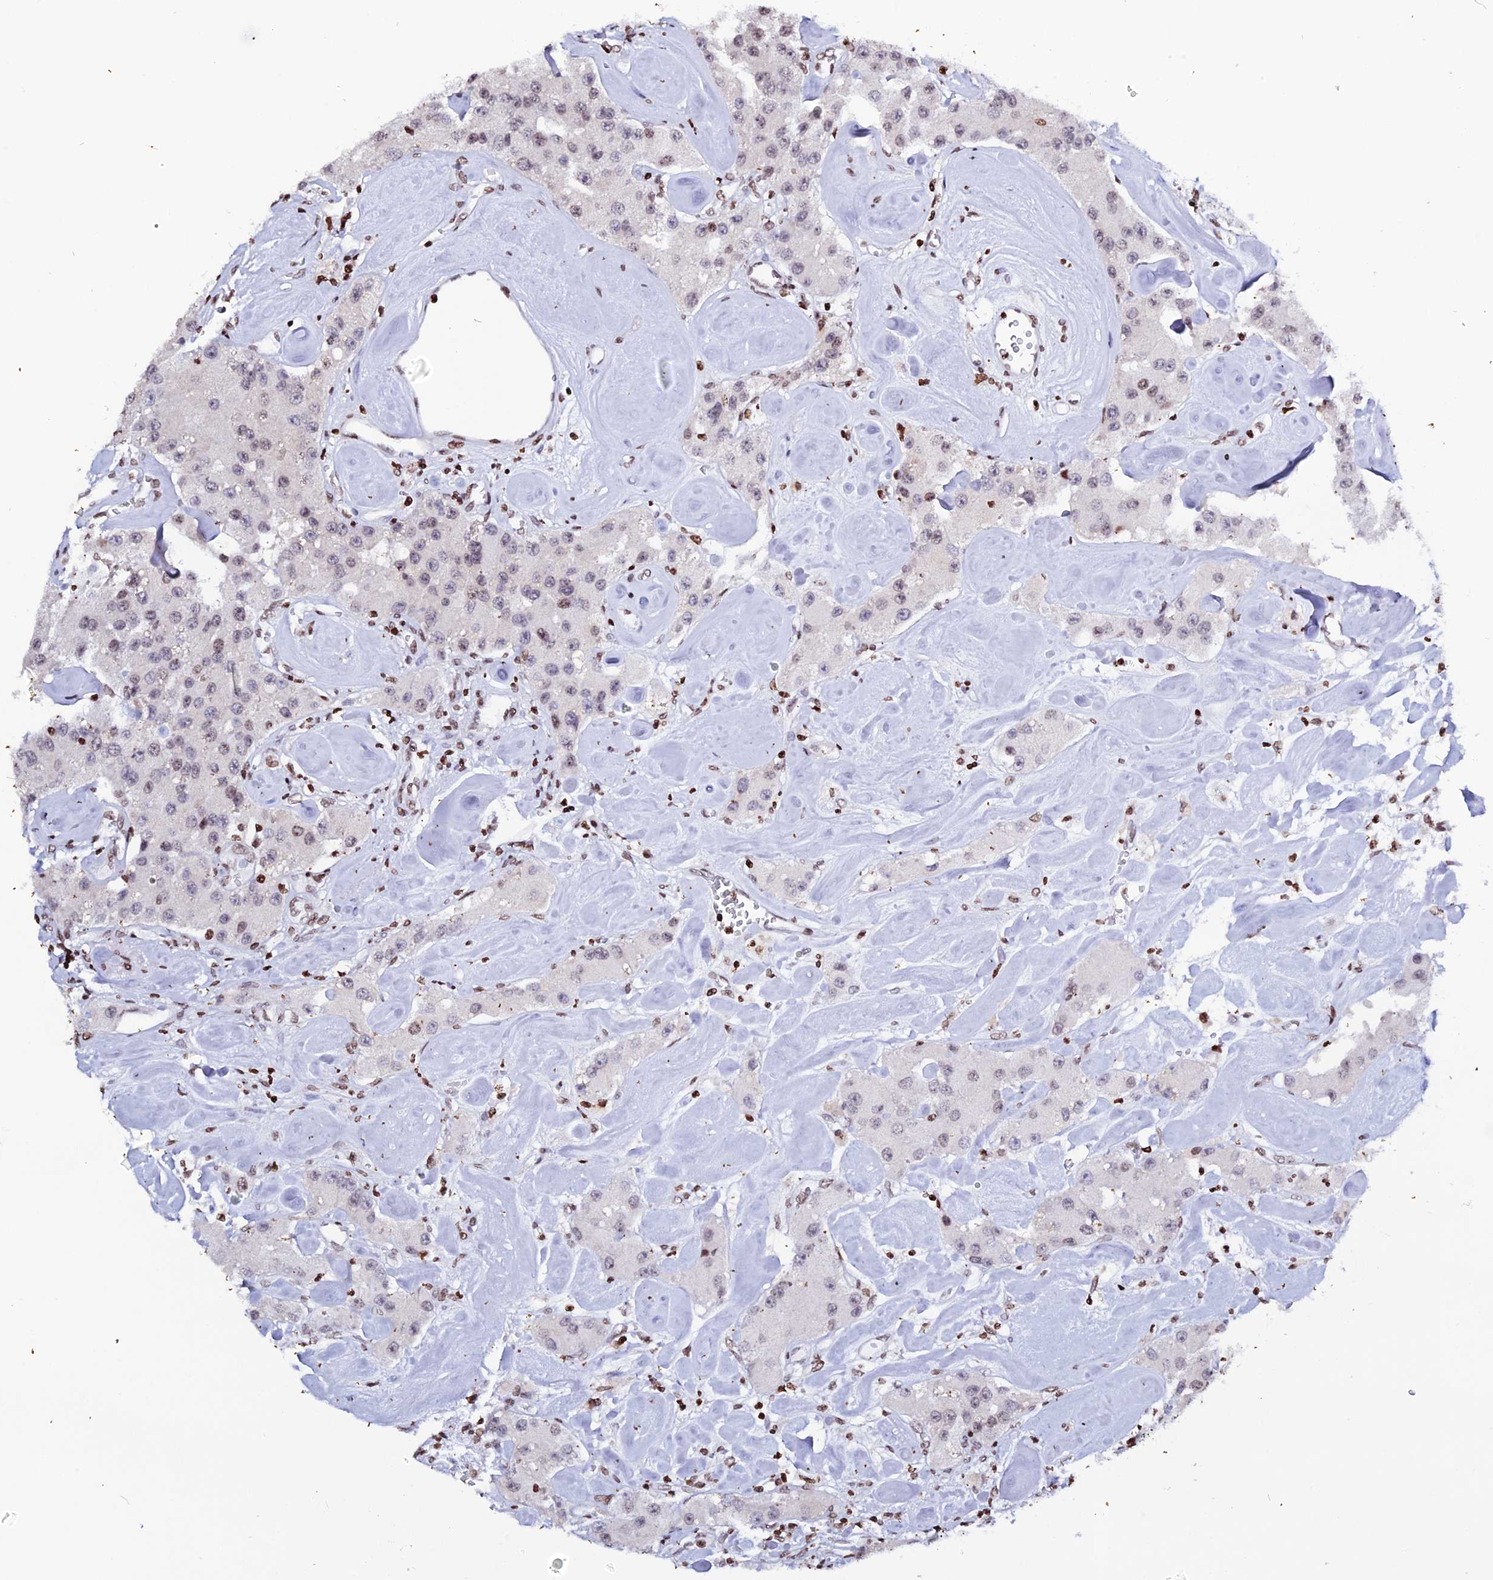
{"staining": {"intensity": "weak", "quantity": "25%-75%", "location": "nuclear"}, "tissue": "carcinoid", "cell_type": "Tumor cells", "image_type": "cancer", "snomed": [{"axis": "morphology", "description": "Carcinoid, malignant, NOS"}, {"axis": "topography", "description": "Pancreas"}], "caption": "DAB immunohistochemical staining of carcinoid displays weak nuclear protein expression in approximately 25%-75% of tumor cells.", "gene": "MACROH2A2", "patient": {"sex": "male", "age": 41}}